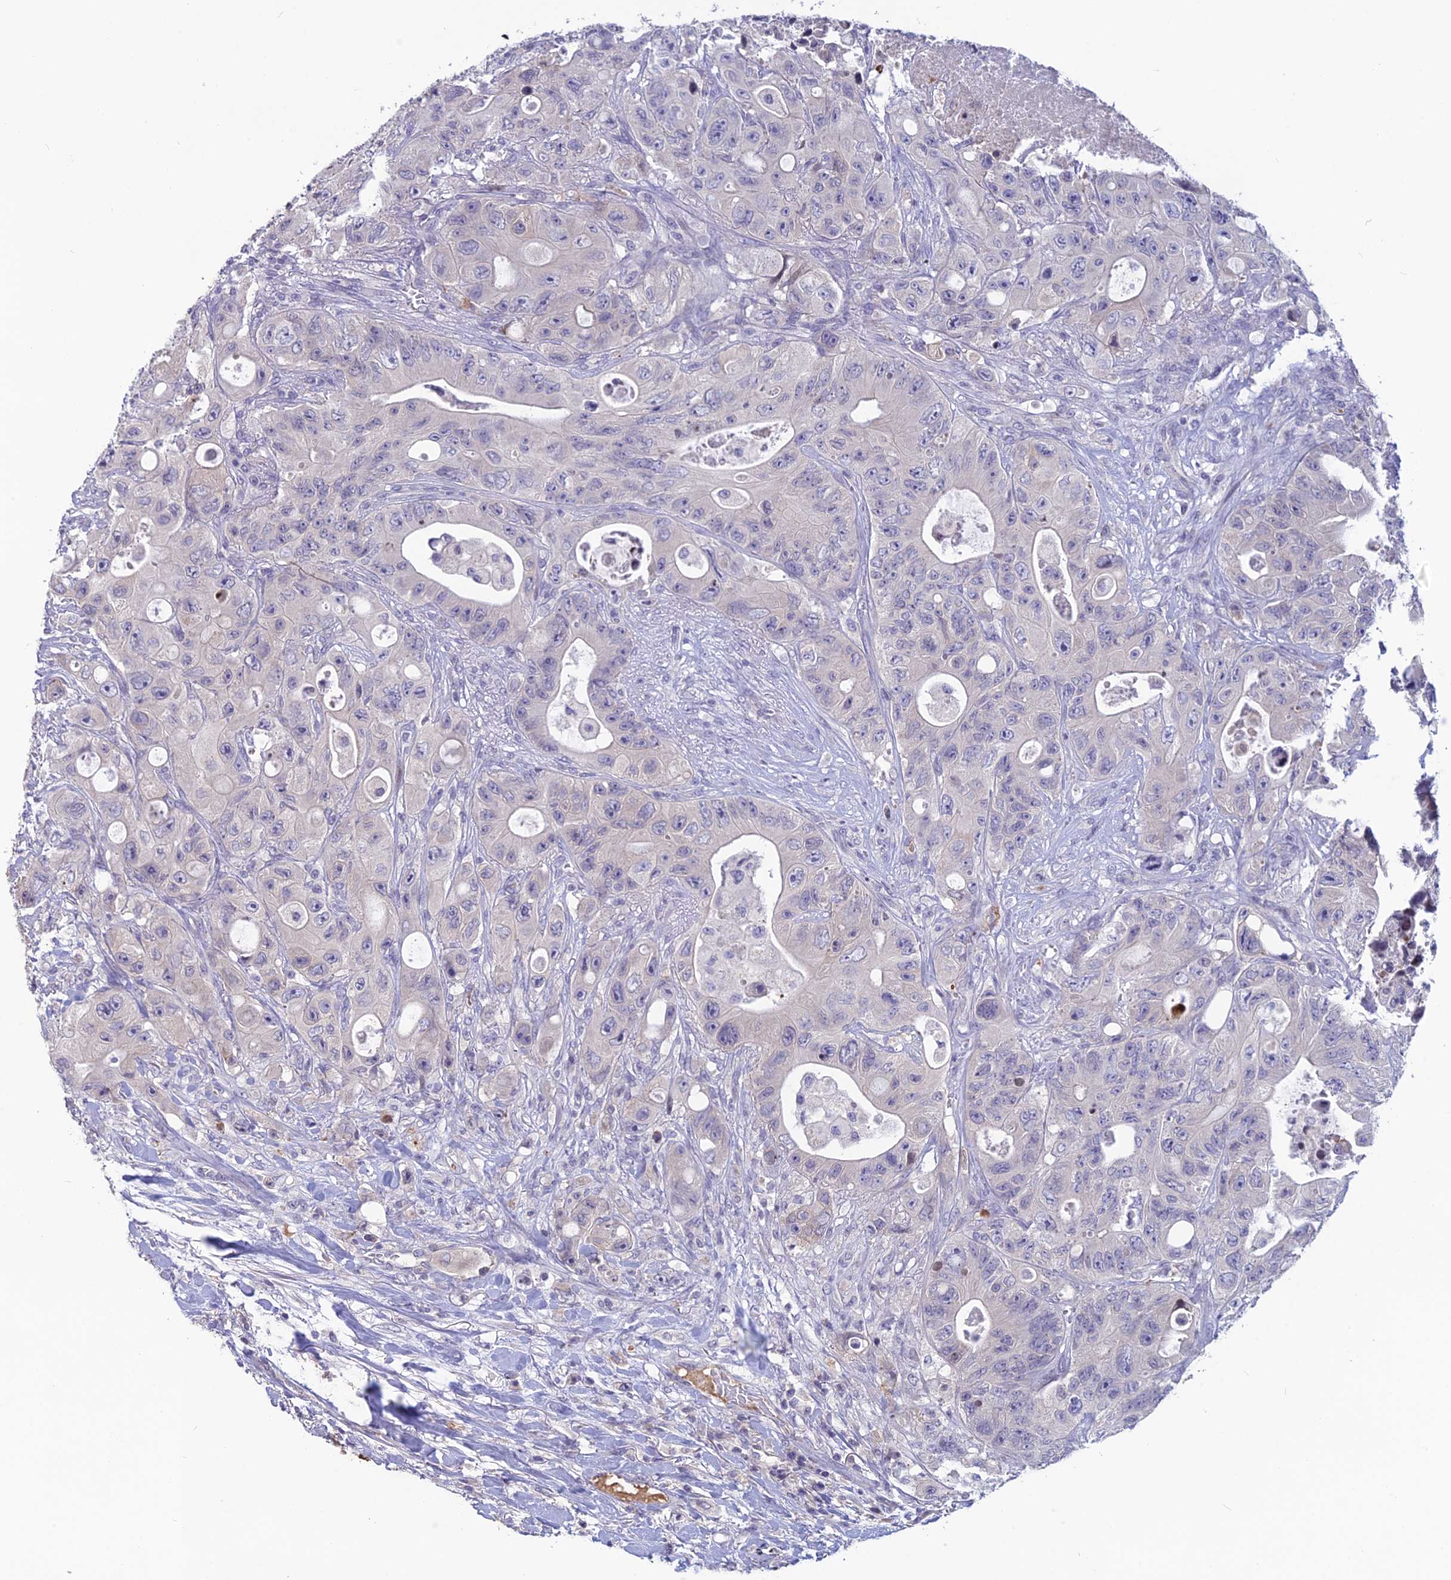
{"staining": {"intensity": "negative", "quantity": "none", "location": "none"}, "tissue": "colorectal cancer", "cell_type": "Tumor cells", "image_type": "cancer", "snomed": [{"axis": "morphology", "description": "Adenocarcinoma, NOS"}, {"axis": "topography", "description": "Colon"}], "caption": "Protein analysis of colorectal adenocarcinoma exhibits no significant expression in tumor cells.", "gene": "TMEM134", "patient": {"sex": "female", "age": 46}}